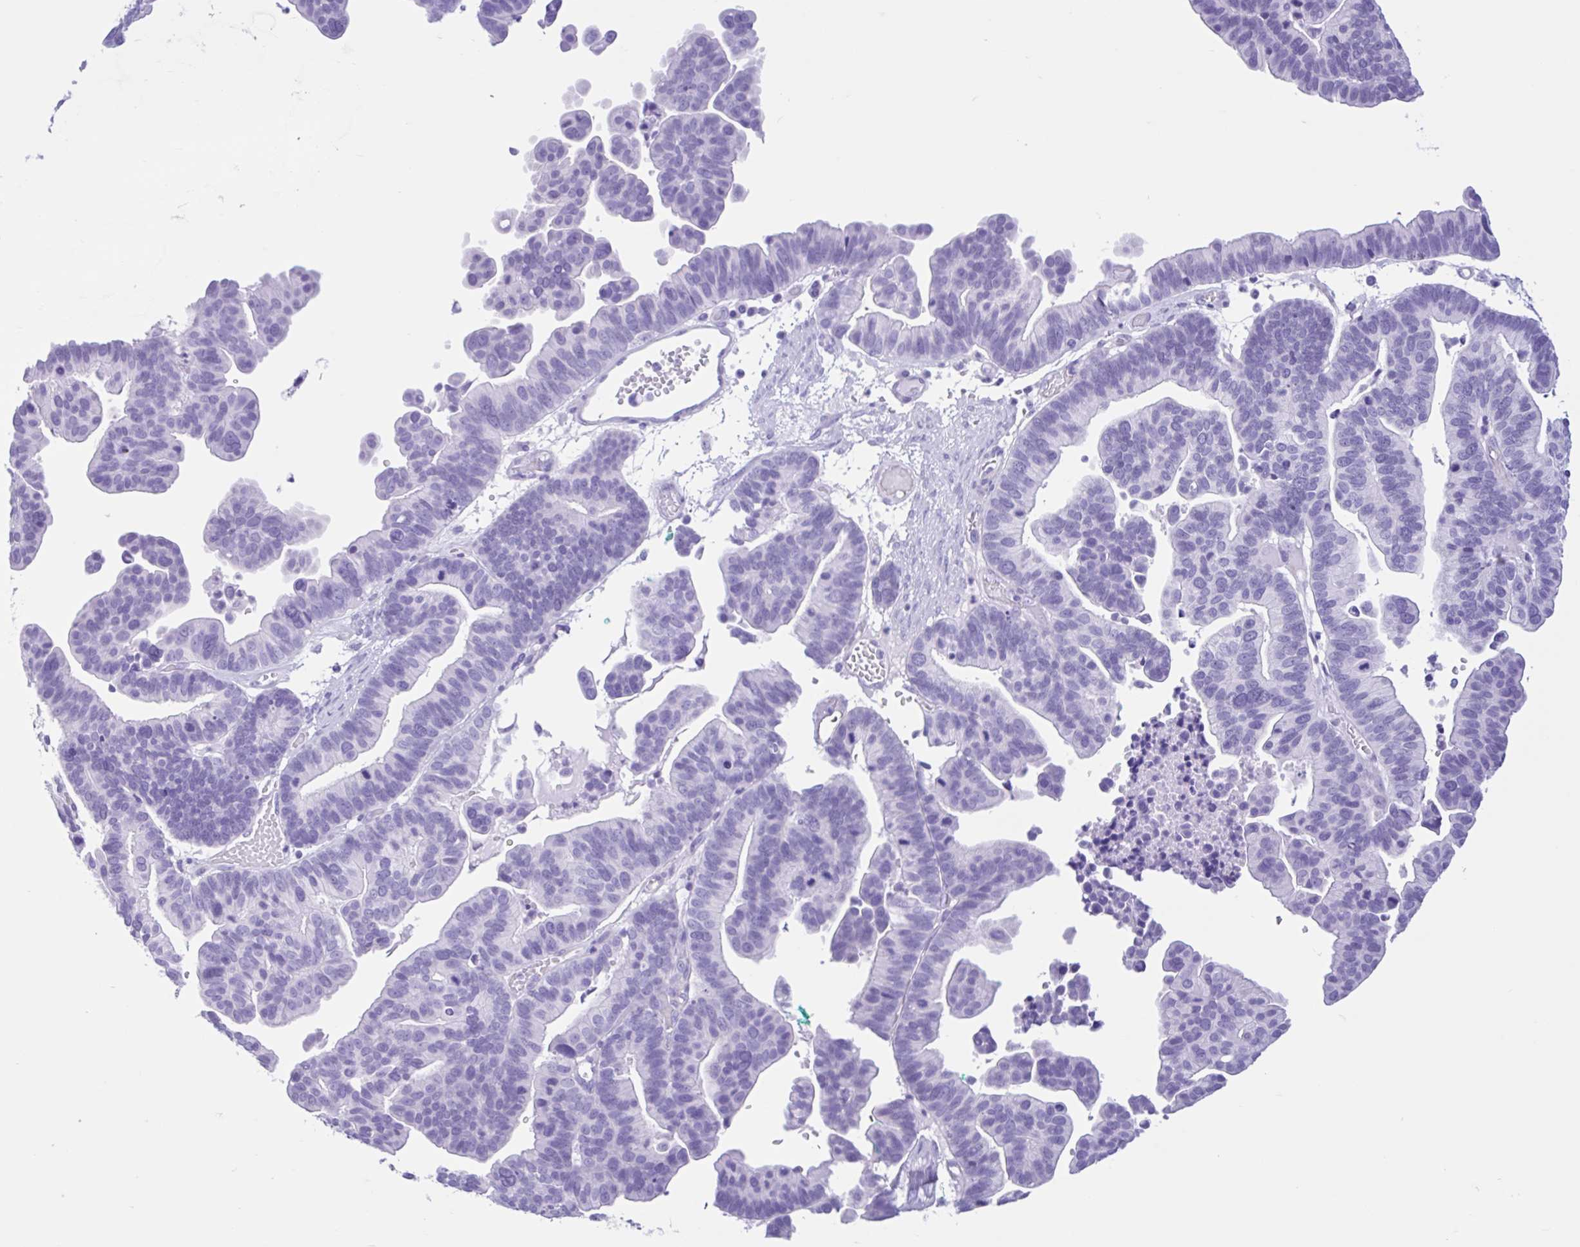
{"staining": {"intensity": "negative", "quantity": "none", "location": "none"}, "tissue": "ovarian cancer", "cell_type": "Tumor cells", "image_type": "cancer", "snomed": [{"axis": "morphology", "description": "Cystadenocarcinoma, serous, NOS"}, {"axis": "topography", "description": "Ovary"}], "caption": "This histopathology image is of ovarian serous cystadenocarcinoma stained with immunohistochemistry to label a protein in brown with the nuclei are counter-stained blue. There is no staining in tumor cells. (IHC, brightfield microscopy, high magnification).", "gene": "IAPP", "patient": {"sex": "female", "age": 56}}